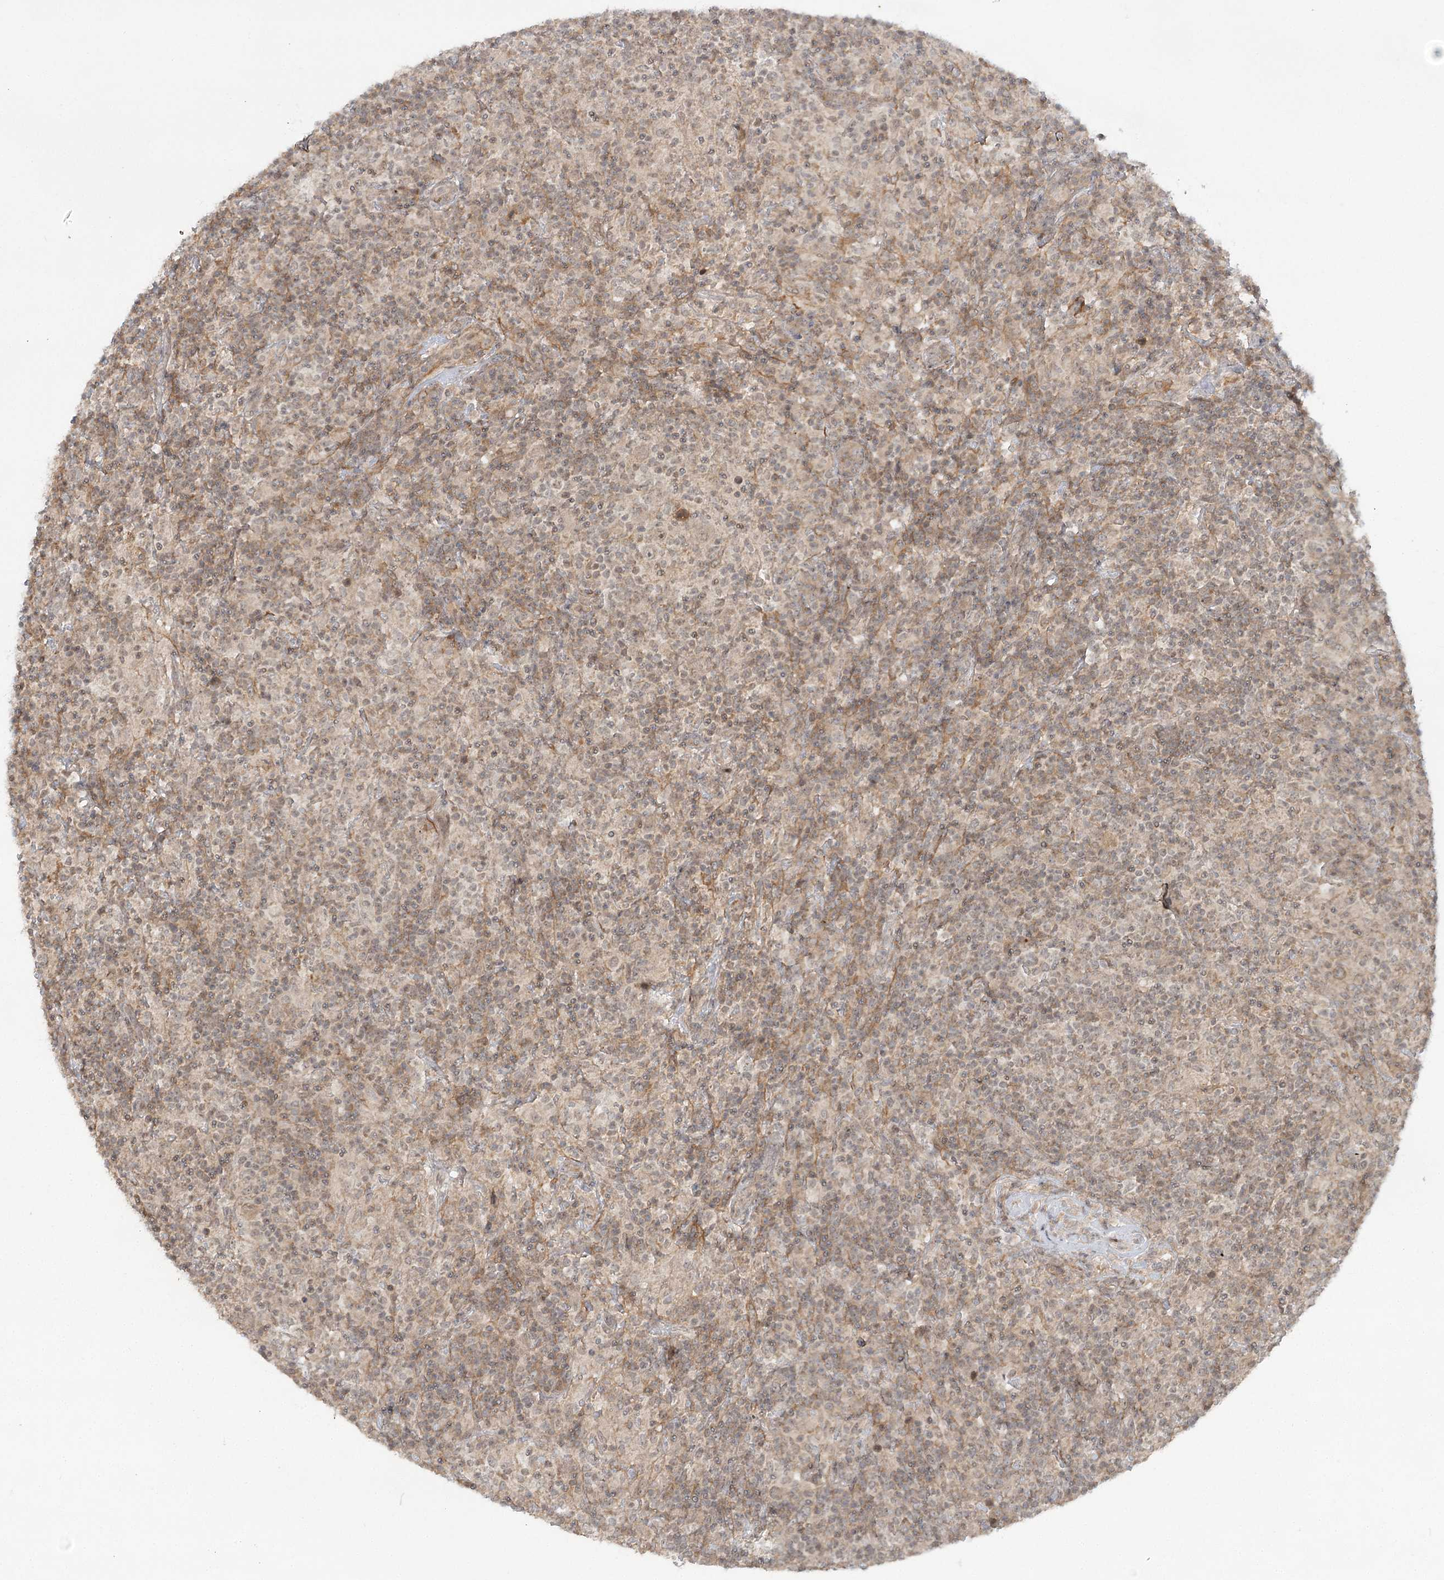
{"staining": {"intensity": "negative", "quantity": "none", "location": "none"}, "tissue": "lymphoma", "cell_type": "Tumor cells", "image_type": "cancer", "snomed": [{"axis": "morphology", "description": "Hodgkin's disease, NOS"}, {"axis": "topography", "description": "Lymph node"}], "caption": "IHC of human lymphoma displays no positivity in tumor cells. (Stains: DAB (3,3'-diaminobenzidine) immunohistochemistry with hematoxylin counter stain, Microscopy: brightfield microscopy at high magnification).", "gene": "SH2D3A", "patient": {"sex": "male", "age": 70}}